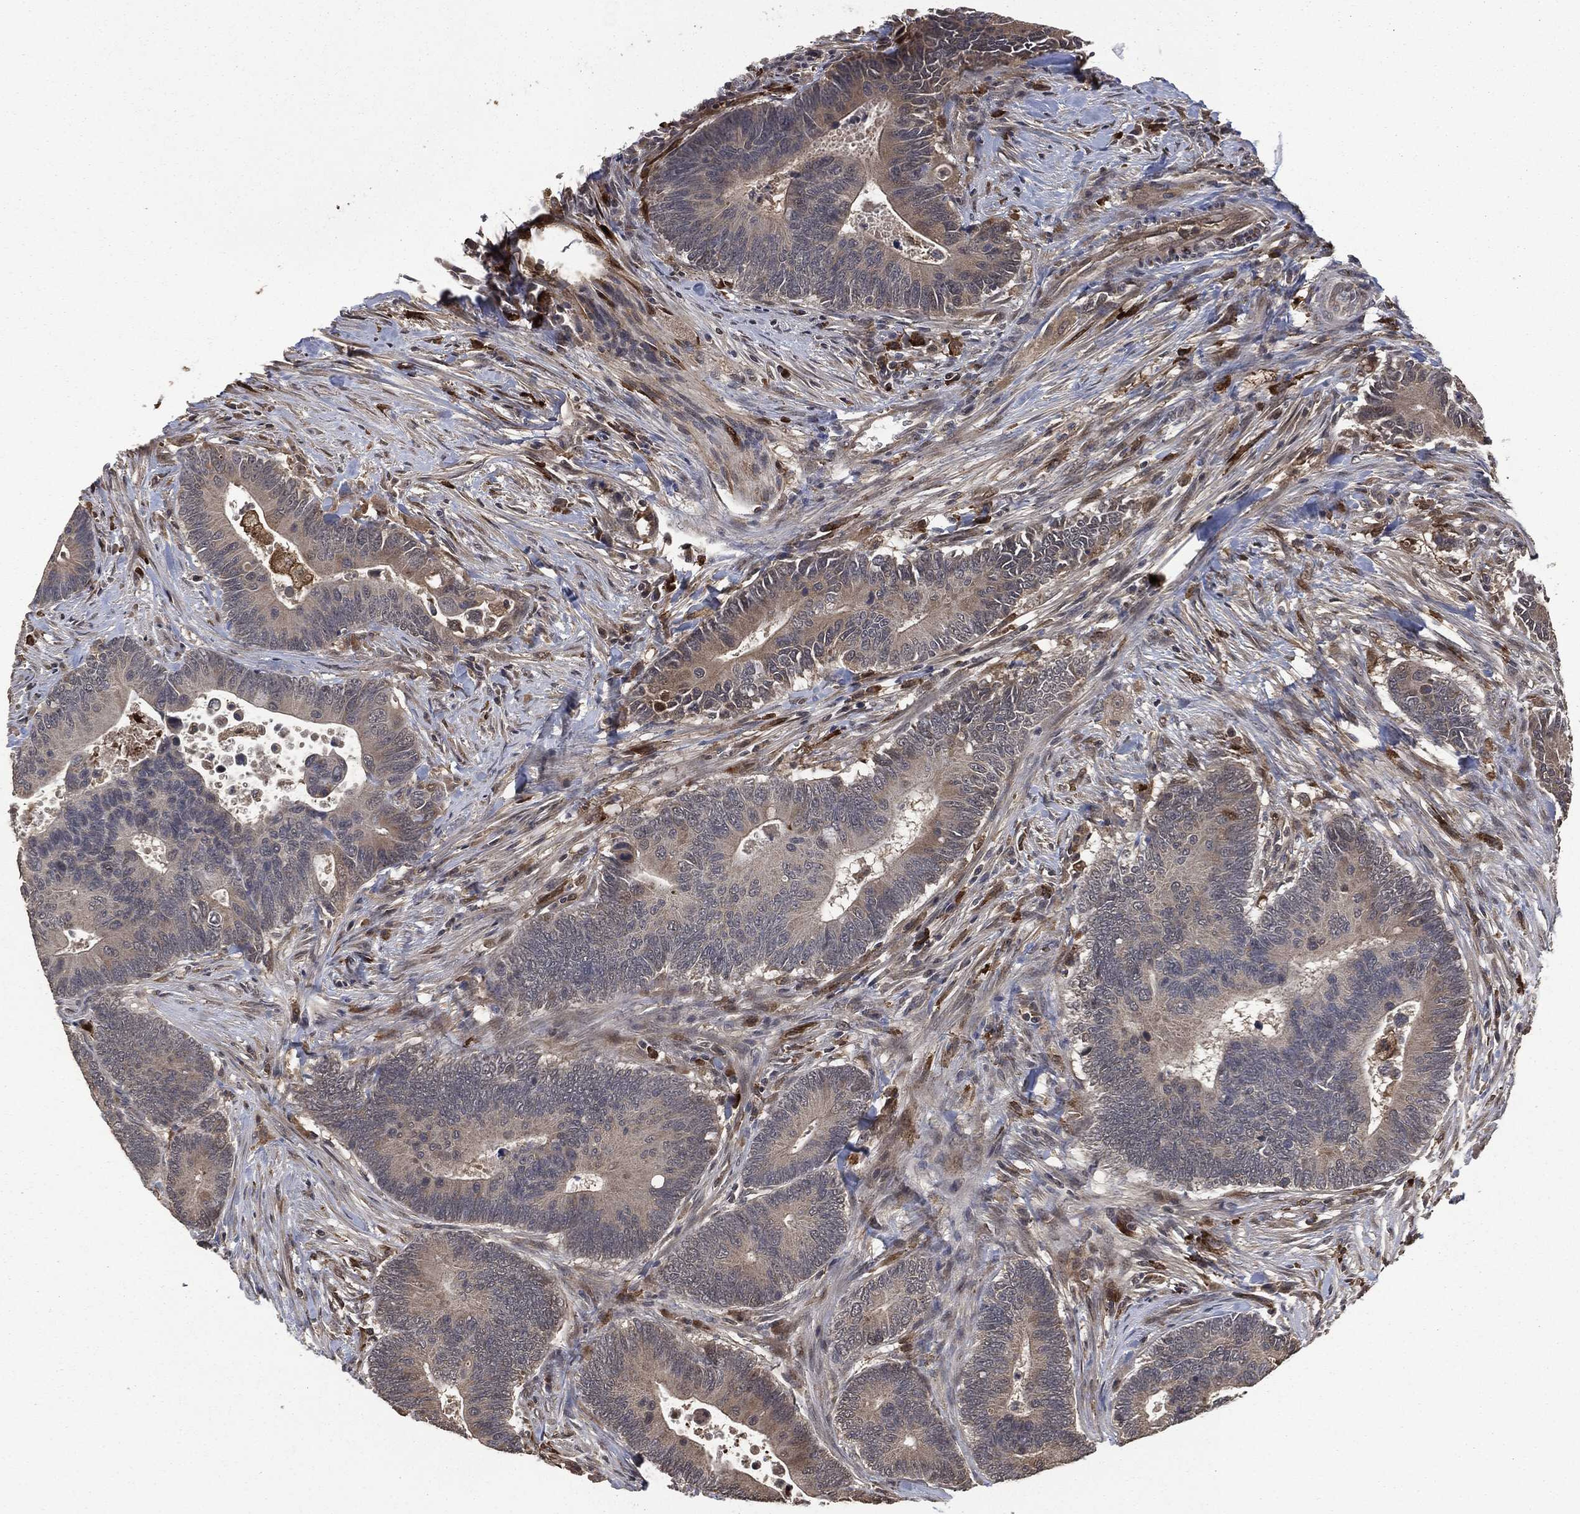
{"staining": {"intensity": "weak", "quantity": "<25%", "location": "cytoplasmic/membranous"}, "tissue": "colorectal cancer", "cell_type": "Tumor cells", "image_type": "cancer", "snomed": [{"axis": "morphology", "description": "Adenocarcinoma, NOS"}, {"axis": "topography", "description": "Colon"}], "caption": "IHC histopathology image of human colorectal adenocarcinoma stained for a protein (brown), which exhibits no positivity in tumor cells.", "gene": "CRABP2", "patient": {"sex": "male", "age": 75}}